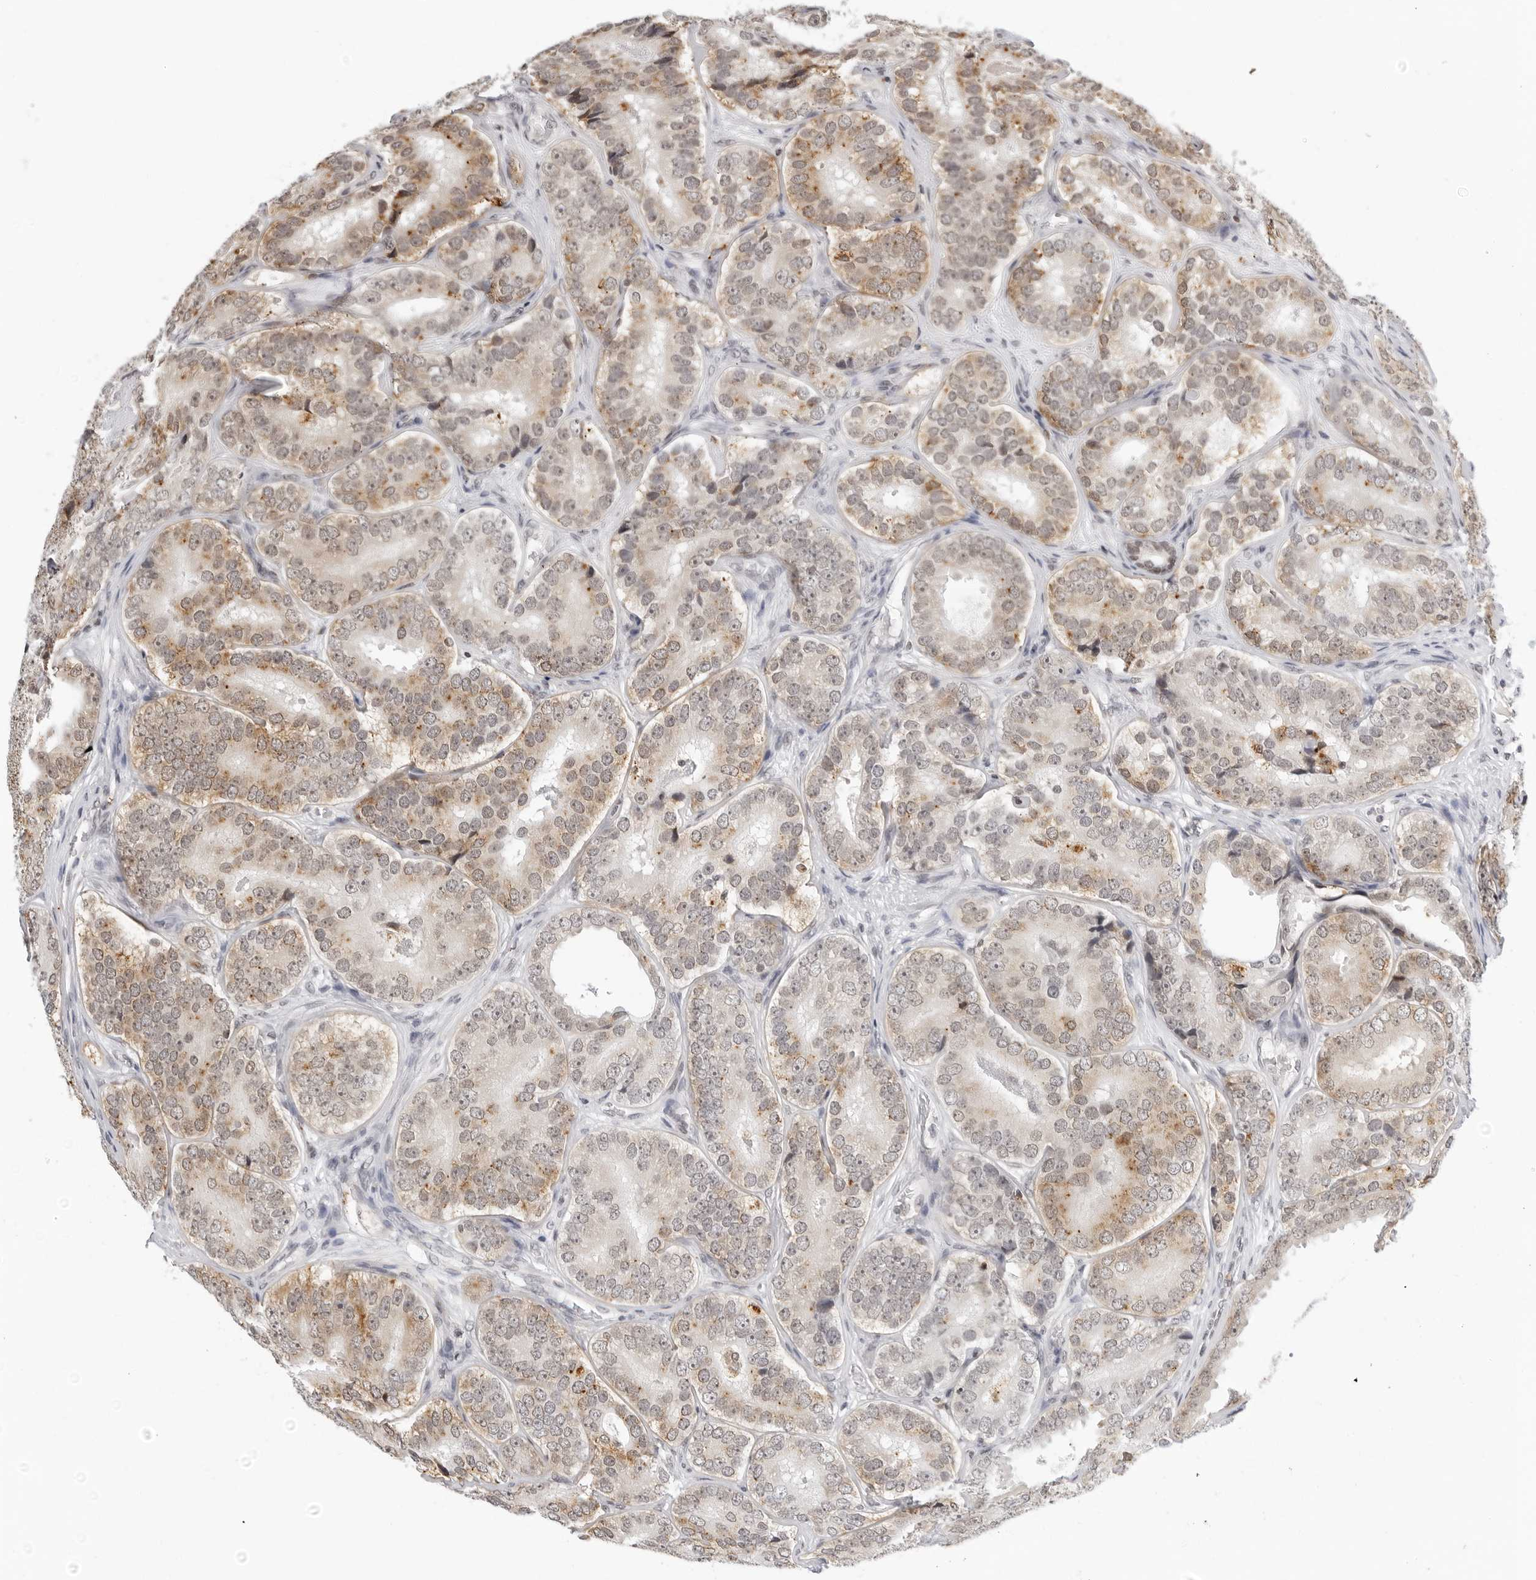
{"staining": {"intensity": "moderate", "quantity": "25%-75%", "location": "cytoplasmic/membranous"}, "tissue": "prostate cancer", "cell_type": "Tumor cells", "image_type": "cancer", "snomed": [{"axis": "morphology", "description": "Adenocarcinoma, High grade"}, {"axis": "topography", "description": "Prostate"}], "caption": "Immunohistochemical staining of prostate adenocarcinoma (high-grade) exhibits medium levels of moderate cytoplasmic/membranous expression in about 25%-75% of tumor cells.", "gene": "MSH6", "patient": {"sex": "male", "age": 56}}